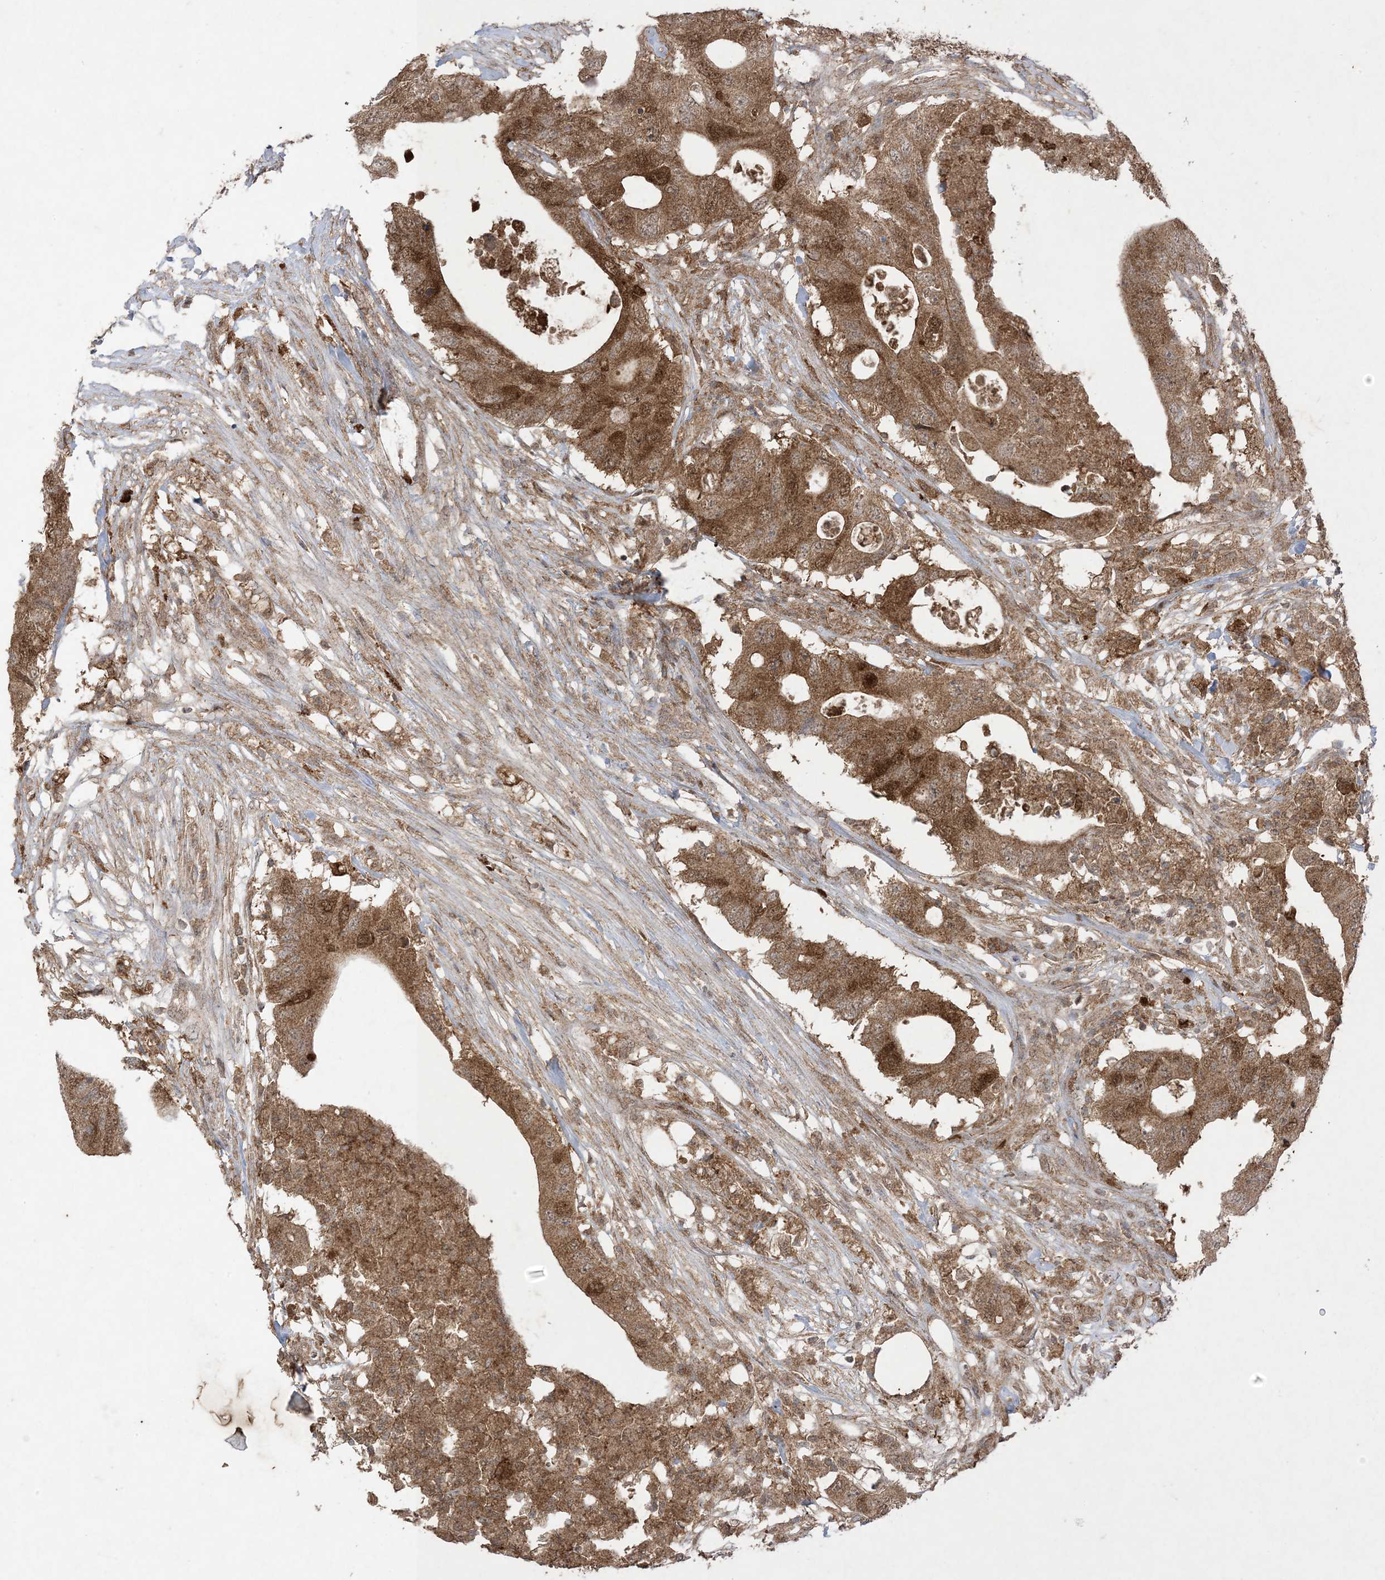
{"staining": {"intensity": "moderate", "quantity": ">75%", "location": "cytoplasmic/membranous"}, "tissue": "colorectal cancer", "cell_type": "Tumor cells", "image_type": "cancer", "snomed": [{"axis": "morphology", "description": "Adenocarcinoma, NOS"}, {"axis": "topography", "description": "Colon"}], "caption": "Moderate cytoplasmic/membranous staining is present in about >75% of tumor cells in colorectal adenocarcinoma.", "gene": "UBE2C", "patient": {"sex": "male", "age": 71}}